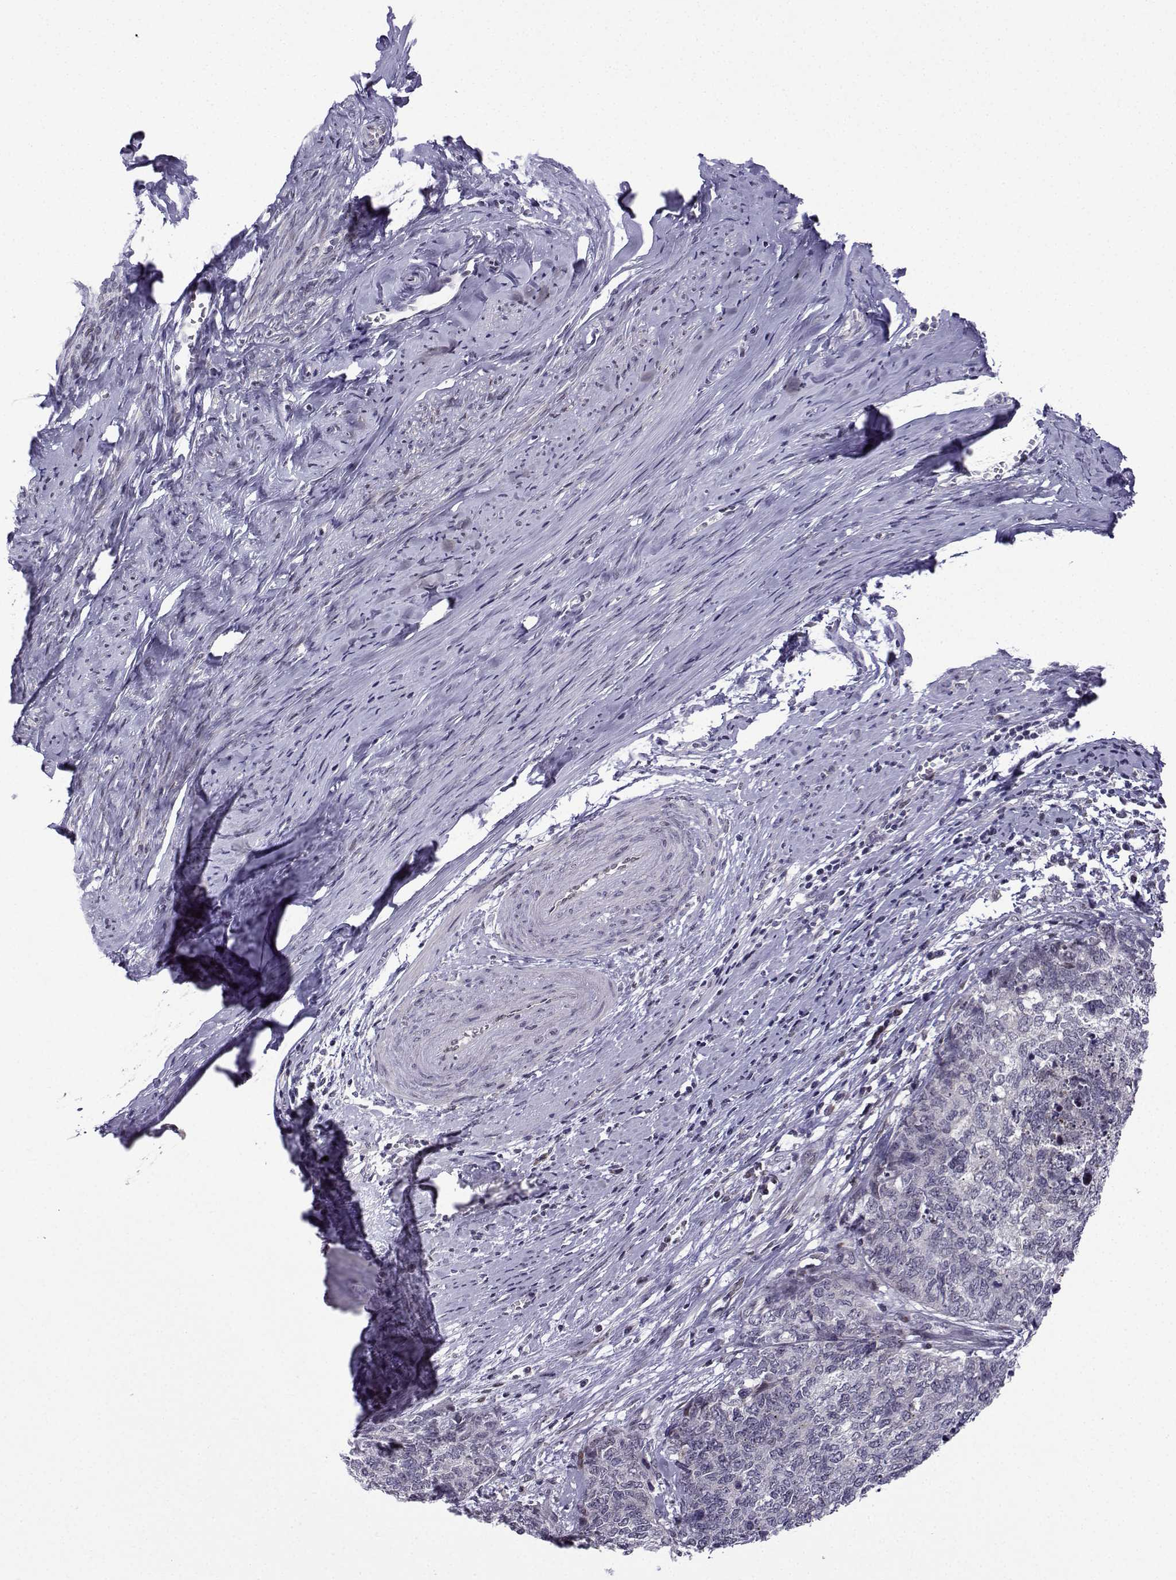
{"staining": {"intensity": "negative", "quantity": "none", "location": "none"}, "tissue": "cervical cancer", "cell_type": "Tumor cells", "image_type": "cancer", "snomed": [{"axis": "morphology", "description": "Squamous cell carcinoma, NOS"}, {"axis": "topography", "description": "Cervix"}], "caption": "Immunohistochemistry (IHC) histopathology image of human cervical cancer (squamous cell carcinoma) stained for a protein (brown), which reveals no staining in tumor cells.", "gene": "FGF3", "patient": {"sex": "female", "age": 63}}